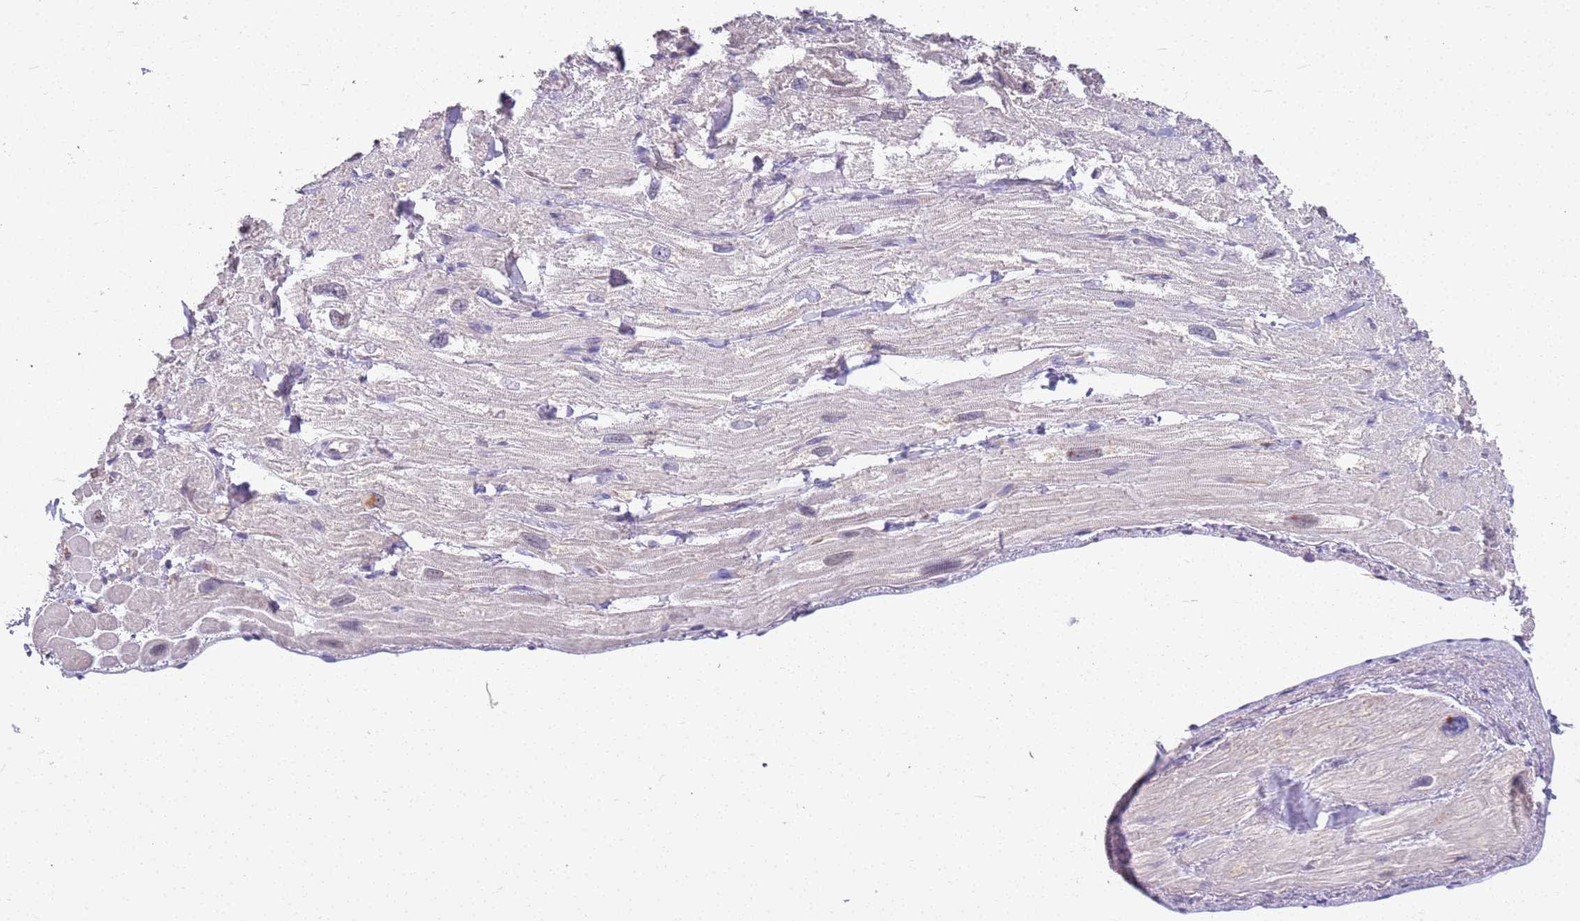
{"staining": {"intensity": "negative", "quantity": "none", "location": "none"}, "tissue": "heart muscle", "cell_type": "Cardiomyocytes", "image_type": "normal", "snomed": [{"axis": "morphology", "description": "Normal tissue, NOS"}, {"axis": "topography", "description": "Heart"}], "caption": "This is a histopathology image of IHC staining of unremarkable heart muscle, which shows no staining in cardiomyocytes.", "gene": "CTRC", "patient": {"sex": "male", "age": 65}}